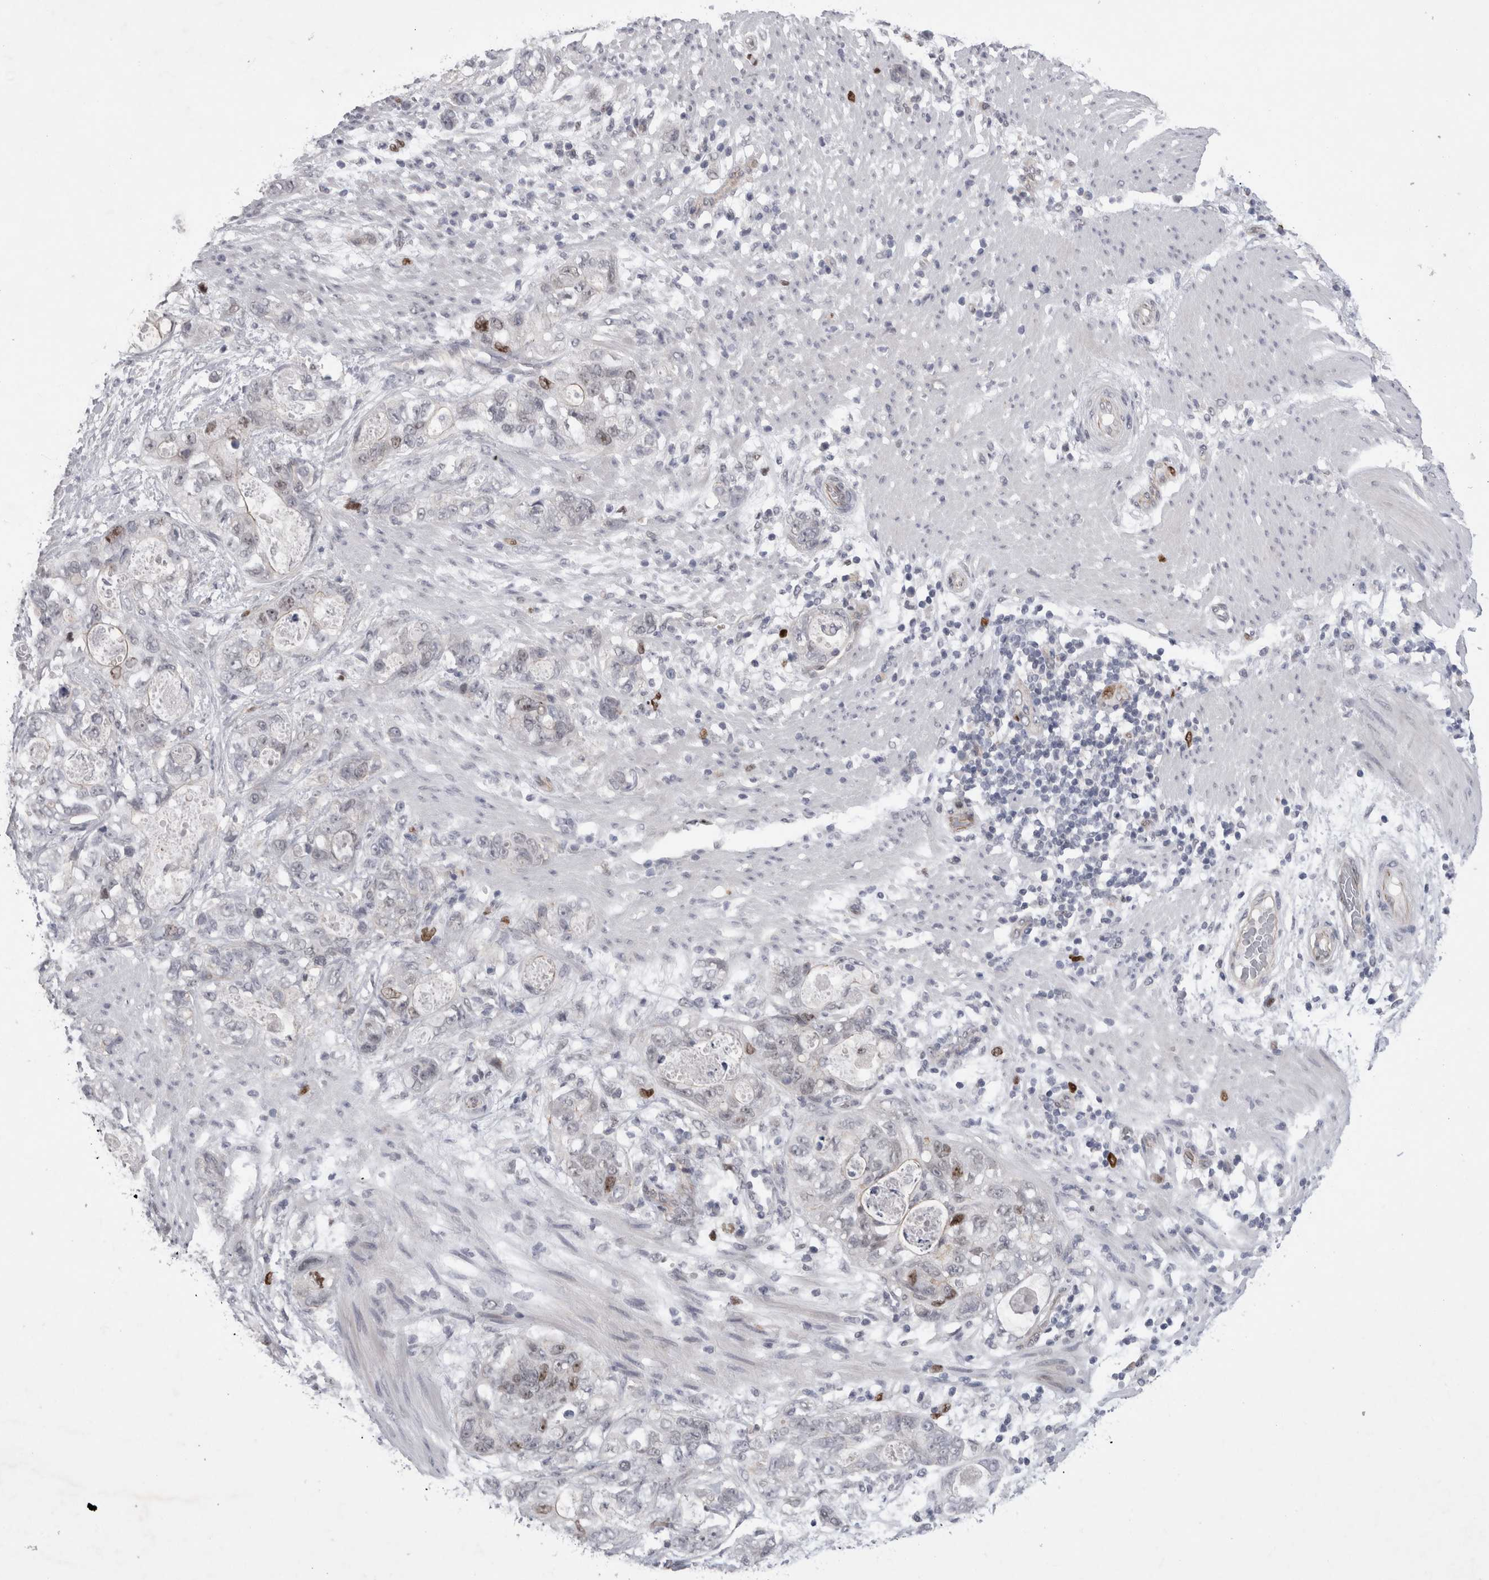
{"staining": {"intensity": "moderate", "quantity": "<25%", "location": "nuclear"}, "tissue": "stomach cancer", "cell_type": "Tumor cells", "image_type": "cancer", "snomed": [{"axis": "morphology", "description": "Normal tissue, NOS"}, {"axis": "morphology", "description": "Adenocarcinoma, NOS"}, {"axis": "topography", "description": "Stomach"}], "caption": "This is an image of IHC staining of stomach cancer (adenocarcinoma), which shows moderate positivity in the nuclear of tumor cells.", "gene": "KIF18B", "patient": {"sex": "female", "age": 89}}